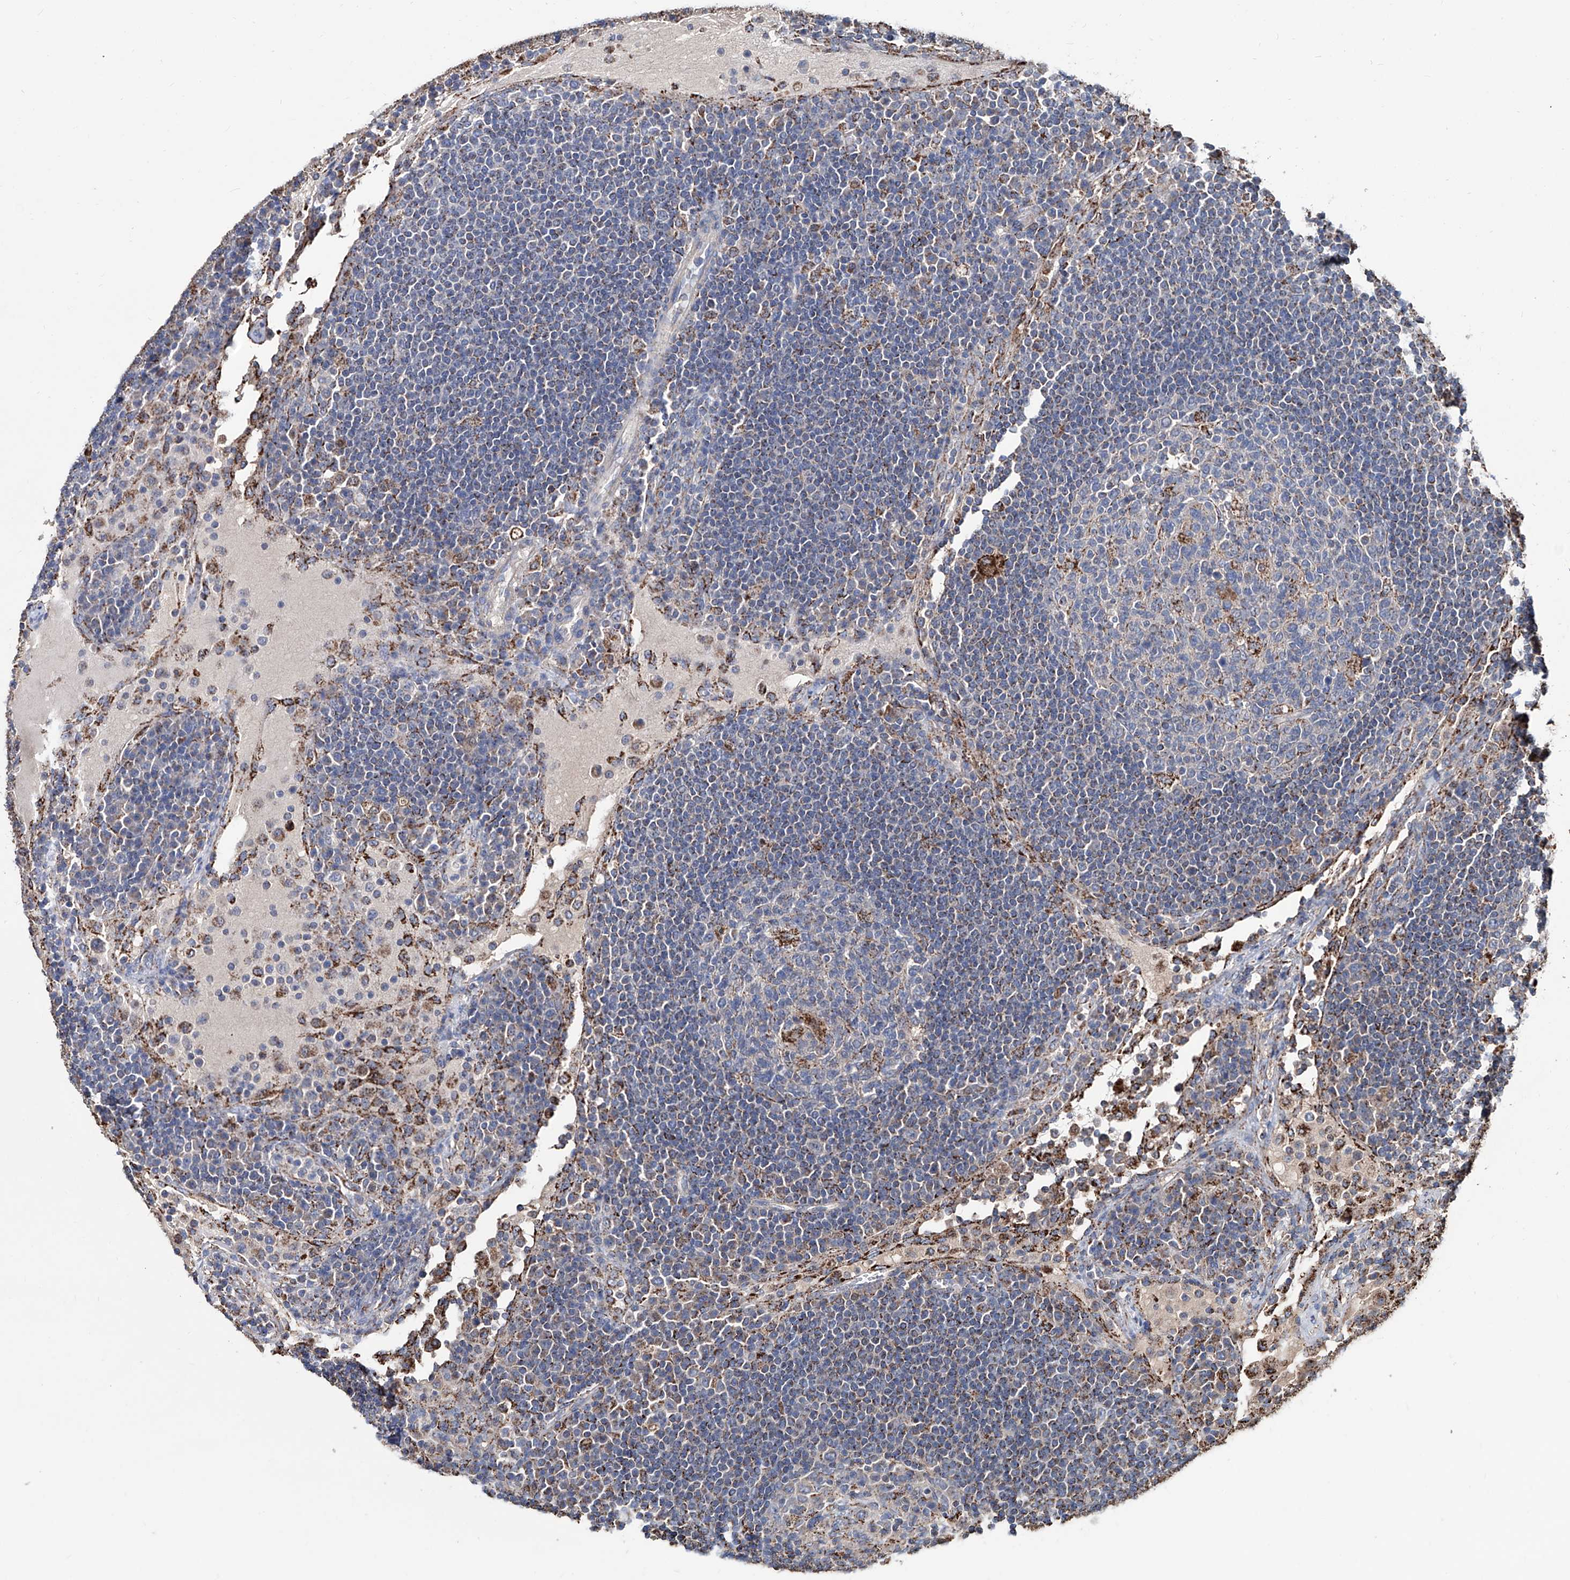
{"staining": {"intensity": "negative", "quantity": "none", "location": "none"}, "tissue": "lymph node", "cell_type": "Germinal center cells", "image_type": "normal", "snomed": [{"axis": "morphology", "description": "Normal tissue, NOS"}, {"axis": "topography", "description": "Lymph node"}], "caption": "Immunohistochemistry of benign lymph node shows no staining in germinal center cells.", "gene": "NHS", "patient": {"sex": "female", "age": 53}}